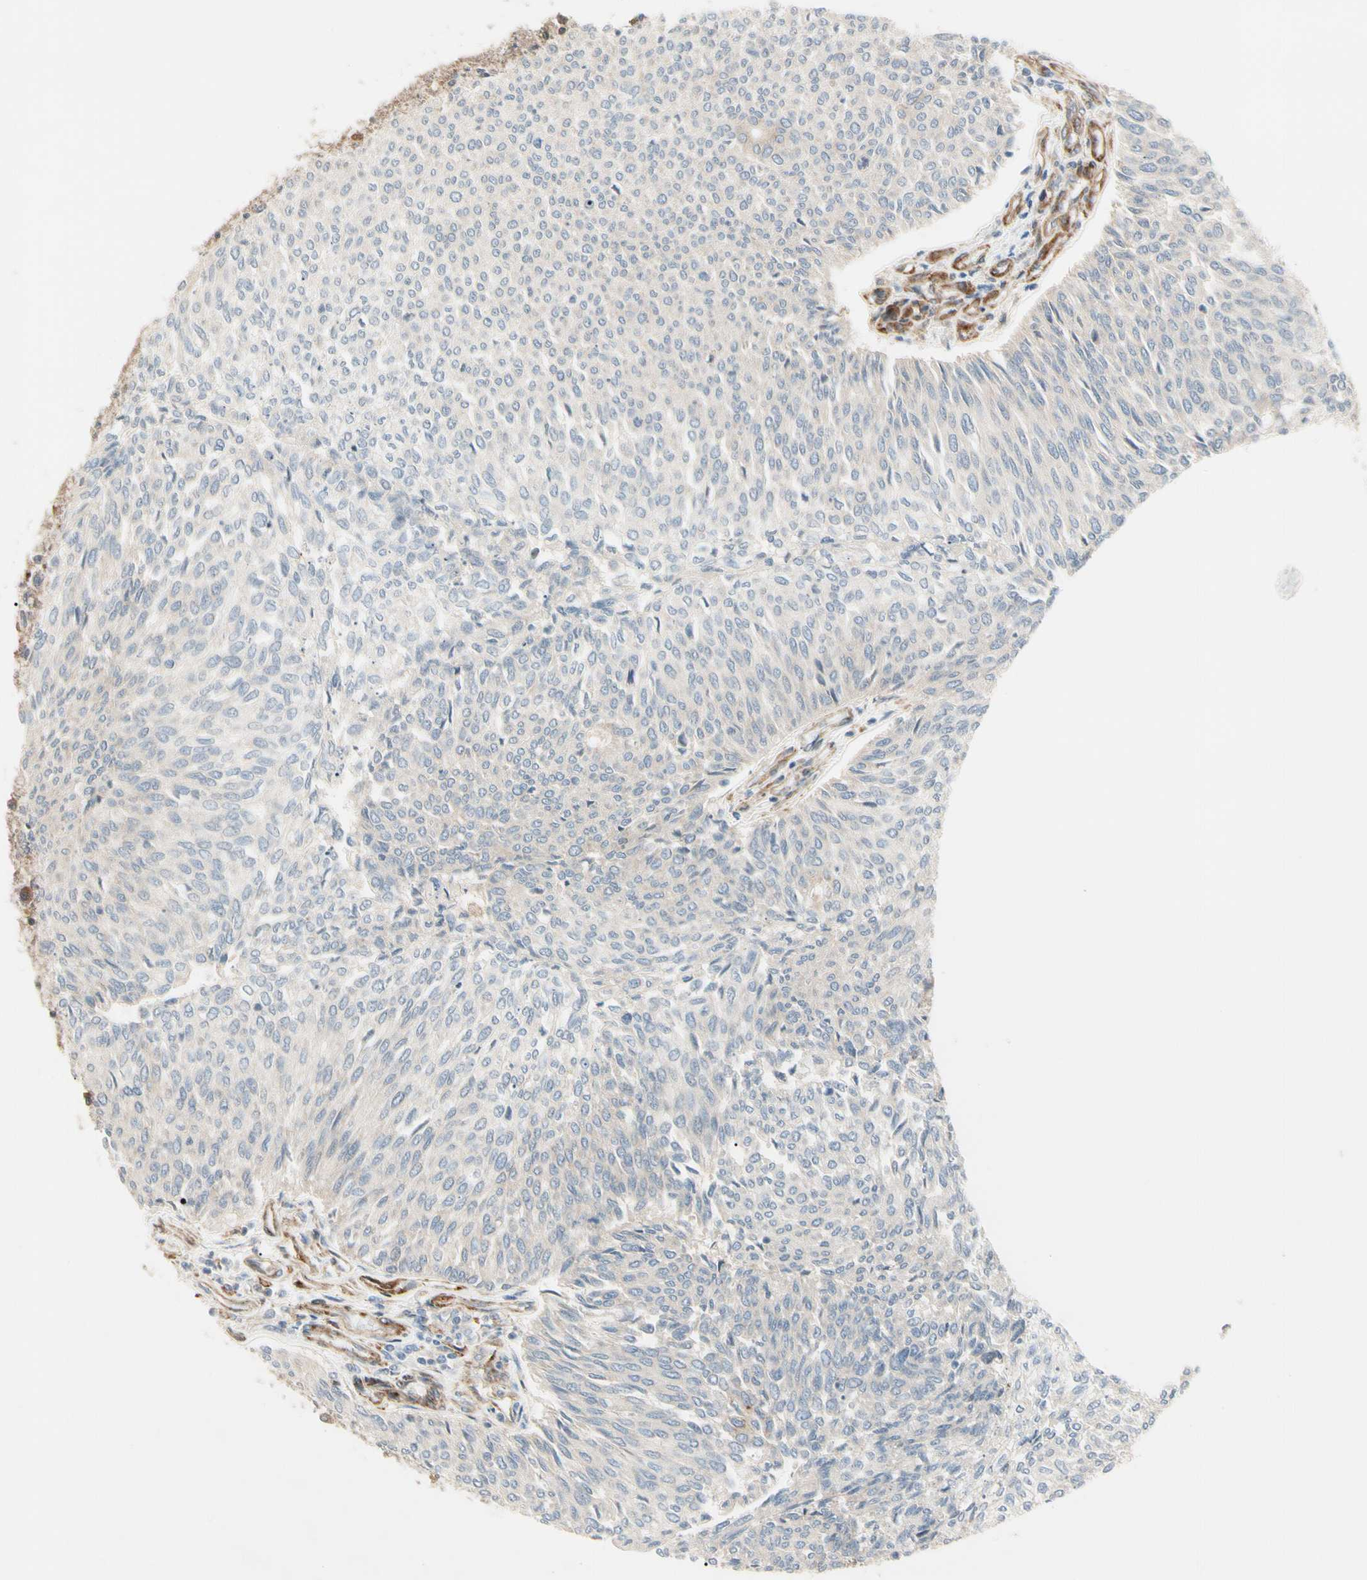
{"staining": {"intensity": "weak", "quantity": ">75%", "location": "cytoplasmic/membranous"}, "tissue": "urothelial cancer", "cell_type": "Tumor cells", "image_type": "cancer", "snomed": [{"axis": "morphology", "description": "Urothelial carcinoma, Low grade"}, {"axis": "topography", "description": "Urinary bladder"}], "caption": "Protein staining displays weak cytoplasmic/membranous staining in approximately >75% of tumor cells in urothelial cancer.", "gene": "F2R", "patient": {"sex": "female", "age": 79}}